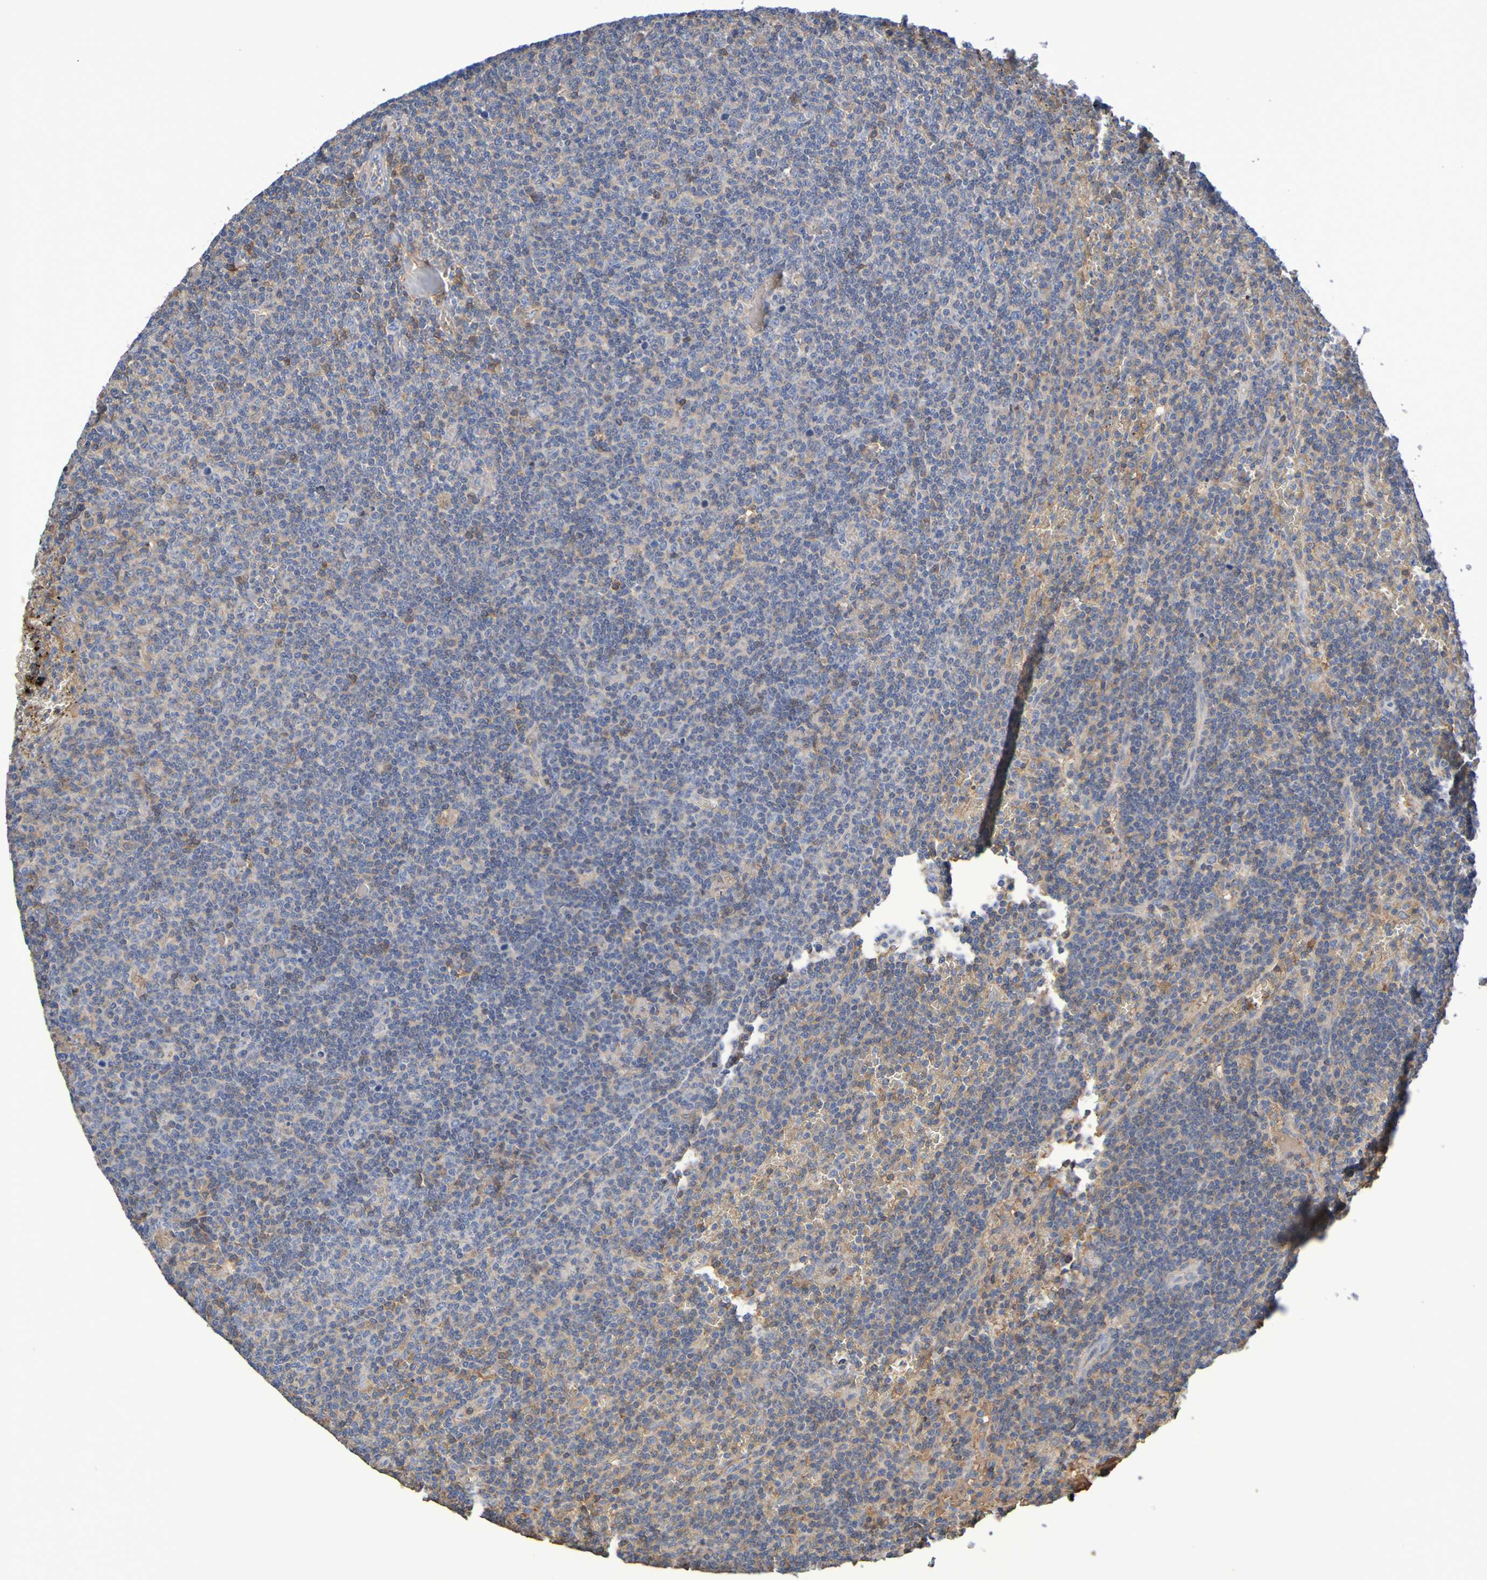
{"staining": {"intensity": "weak", "quantity": "25%-75%", "location": "cytoplasmic/membranous"}, "tissue": "lymphoma", "cell_type": "Tumor cells", "image_type": "cancer", "snomed": [{"axis": "morphology", "description": "Malignant lymphoma, non-Hodgkin's type, Low grade"}, {"axis": "topography", "description": "Spleen"}], "caption": "A high-resolution histopathology image shows IHC staining of low-grade malignant lymphoma, non-Hodgkin's type, which shows weak cytoplasmic/membranous staining in approximately 25%-75% of tumor cells.", "gene": "GAB3", "patient": {"sex": "female", "age": 50}}